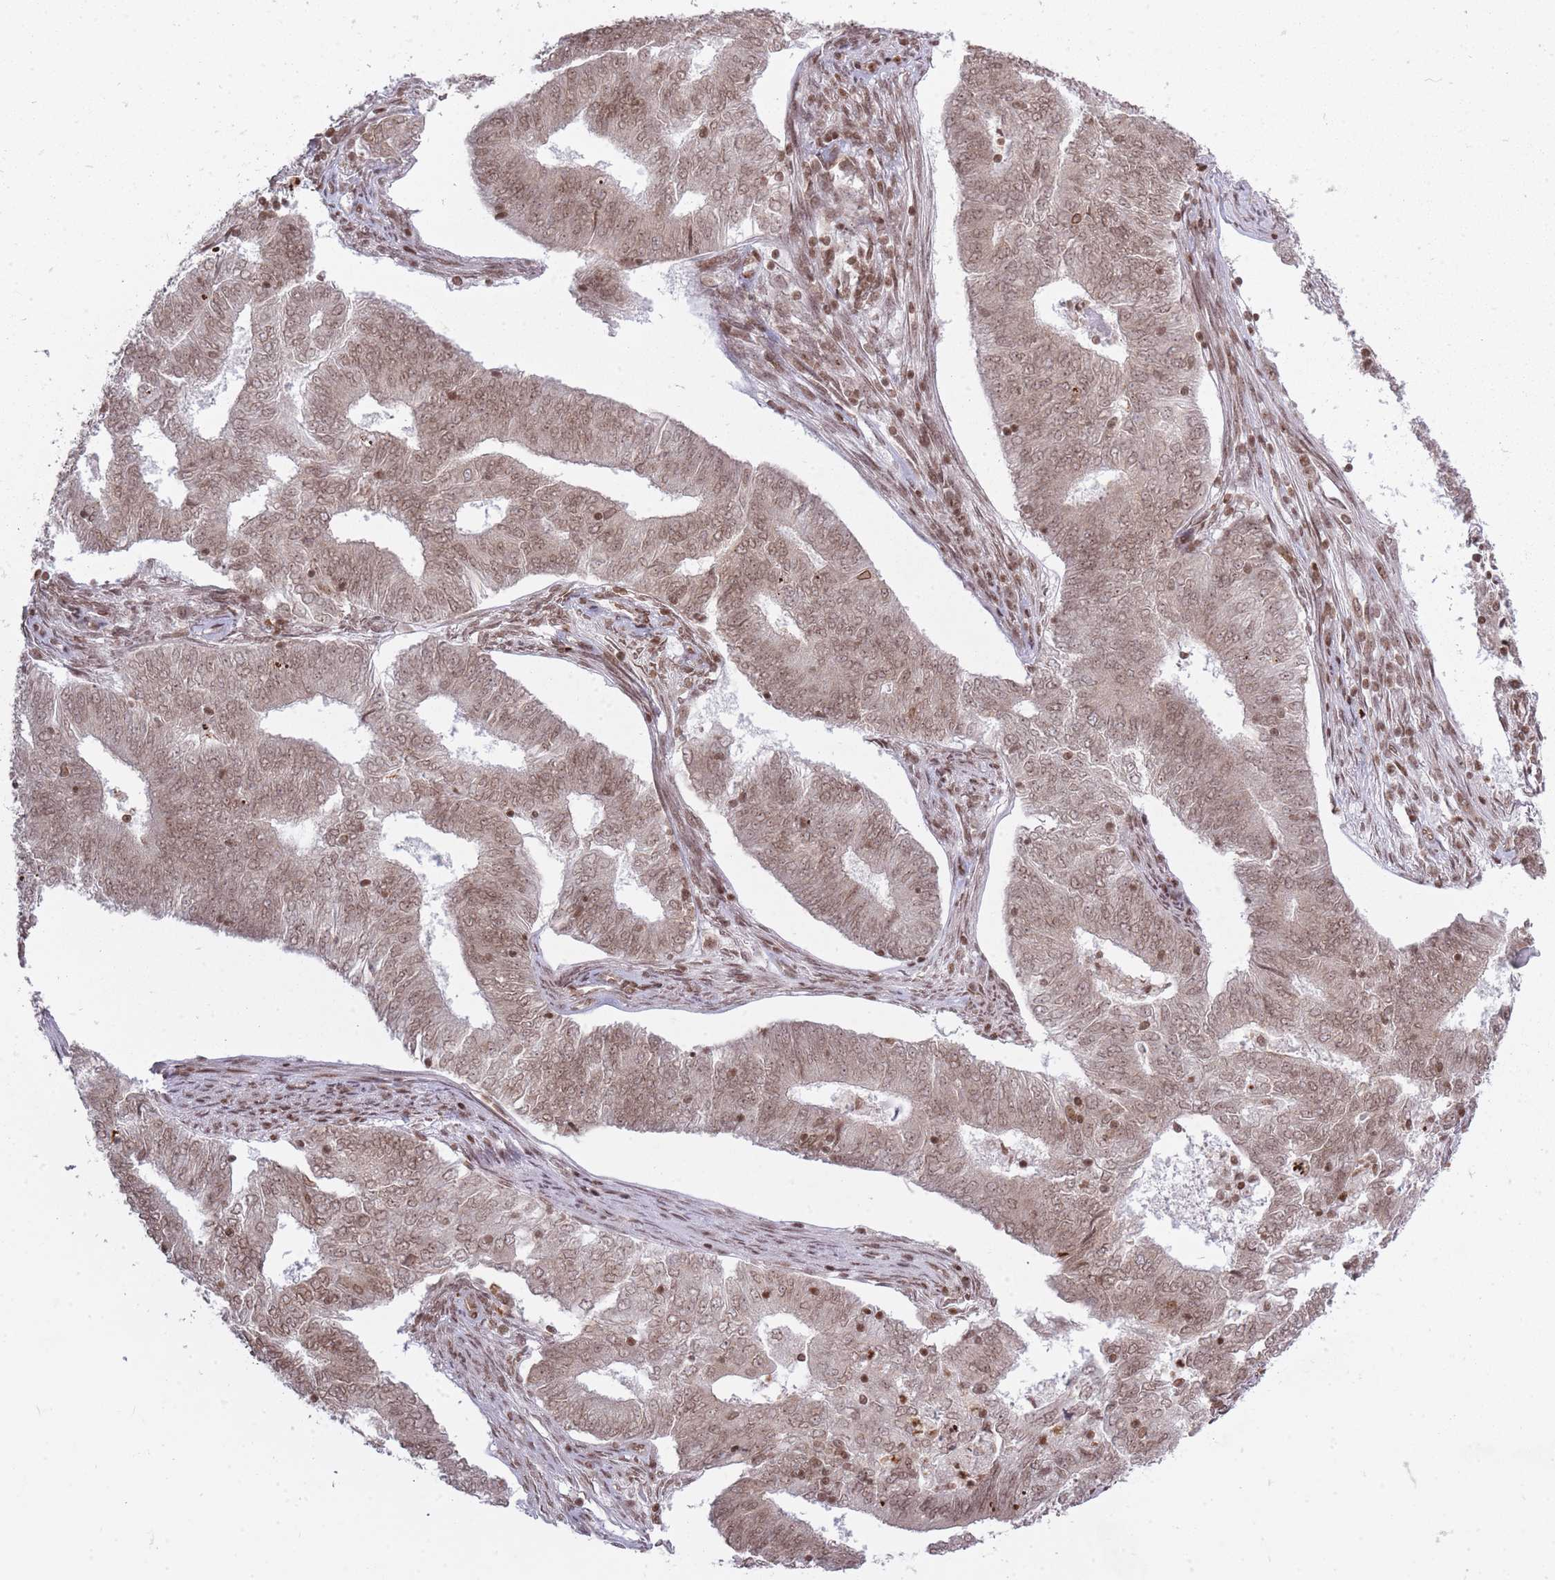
{"staining": {"intensity": "weak", "quantity": ">75%", "location": "cytoplasmic/membranous,nuclear"}, "tissue": "endometrial cancer", "cell_type": "Tumor cells", "image_type": "cancer", "snomed": [{"axis": "morphology", "description": "Adenocarcinoma, NOS"}, {"axis": "topography", "description": "Endometrium"}], "caption": "Adenocarcinoma (endometrial) was stained to show a protein in brown. There is low levels of weak cytoplasmic/membranous and nuclear positivity in about >75% of tumor cells.", "gene": "TMC6", "patient": {"sex": "female", "age": 62}}